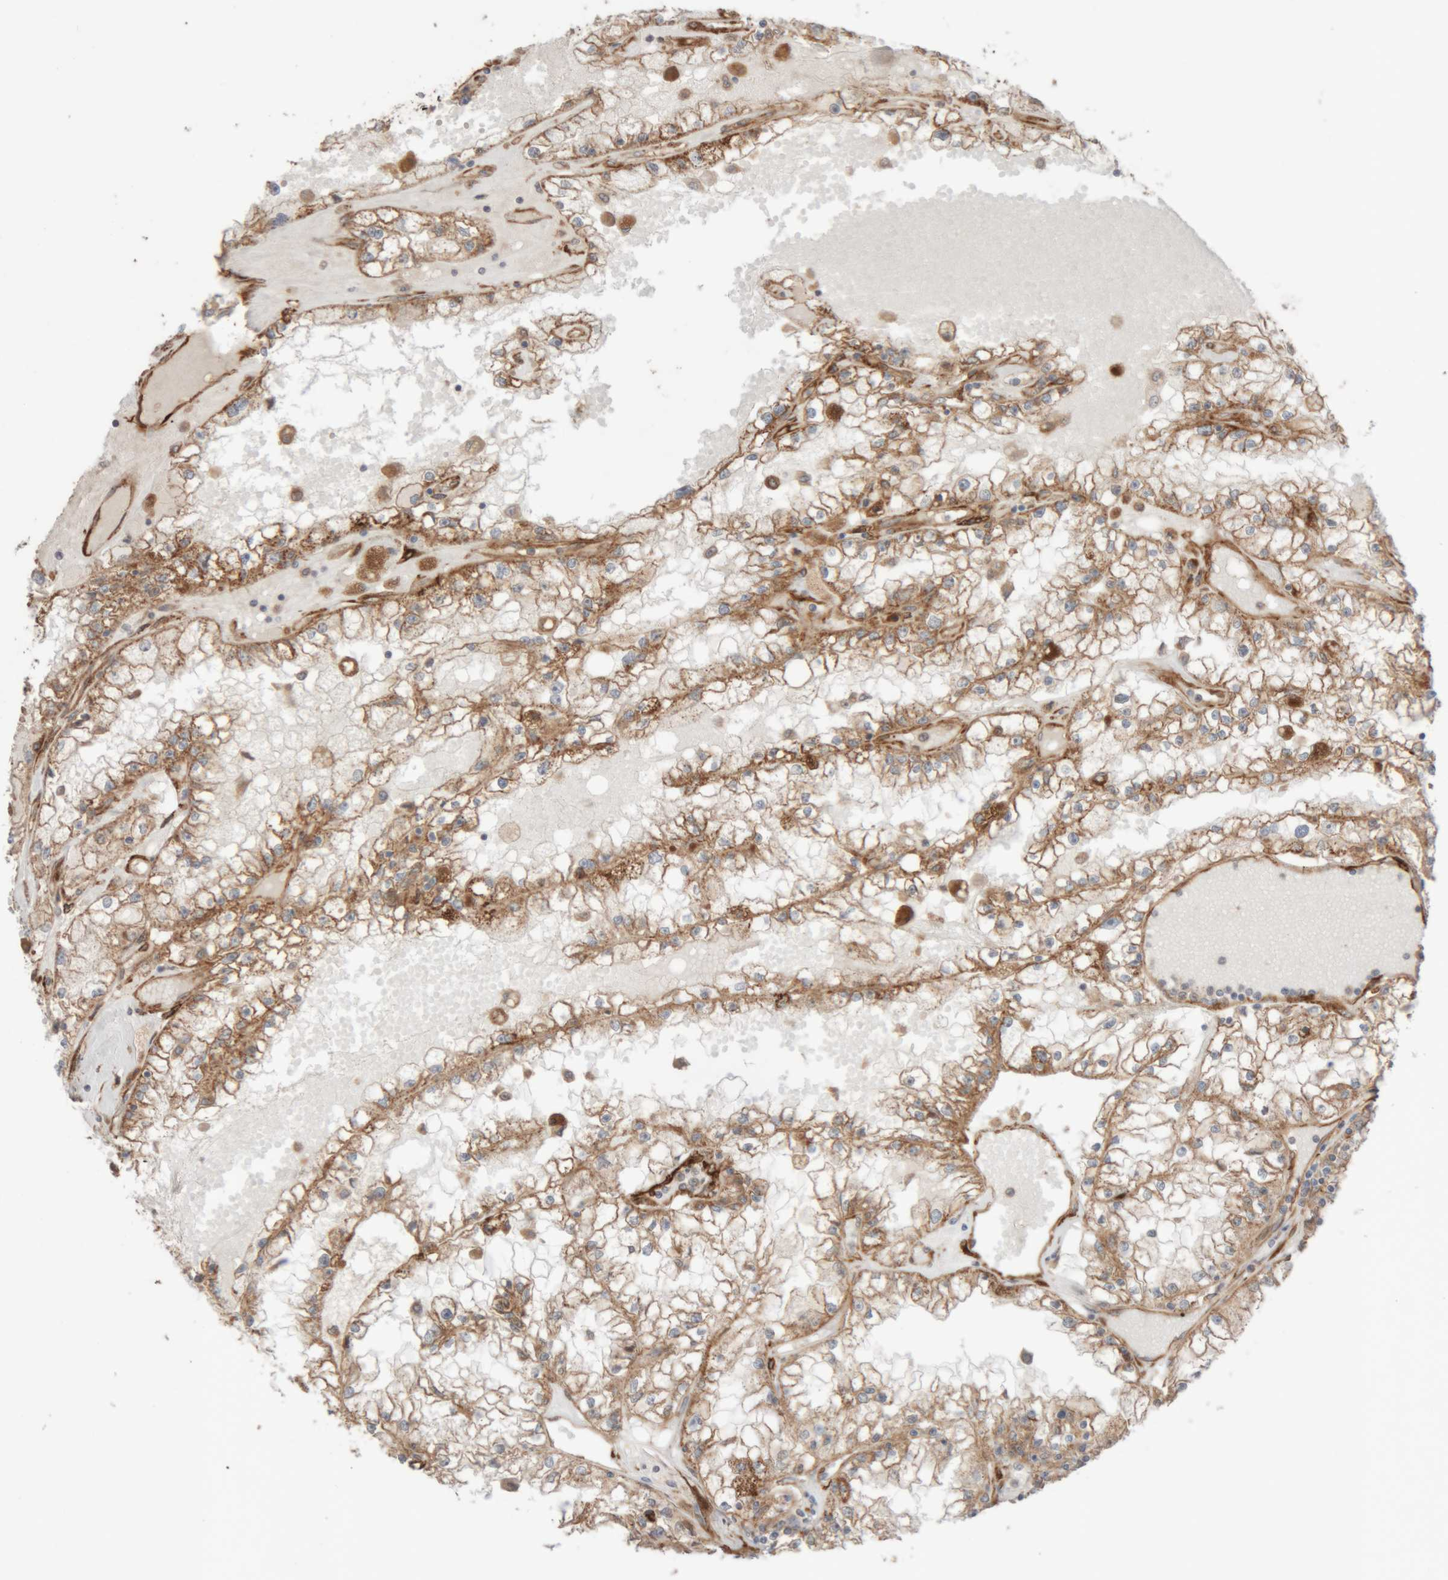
{"staining": {"intensity": "moderate", "quantity": ">75%", "location": "cytoplasmic/membranous"}, "tissue": "renal cancer", "cell_type": "Tumor cells", "image_type": "cancer", "snomed": [{"axis": "morphology", "description": "Adenocarcinoma, NOS"}, {"axis": "topography", "description": "Kidney"}], "caption": "Protein analysis of adenocarcinoma (renal) tissue reveals moderate cytoplasmic/membranous staining in approximately >75% of tumor cells.", "gene": "RAB32", "patient": {"sex": "male", "age": 56}}